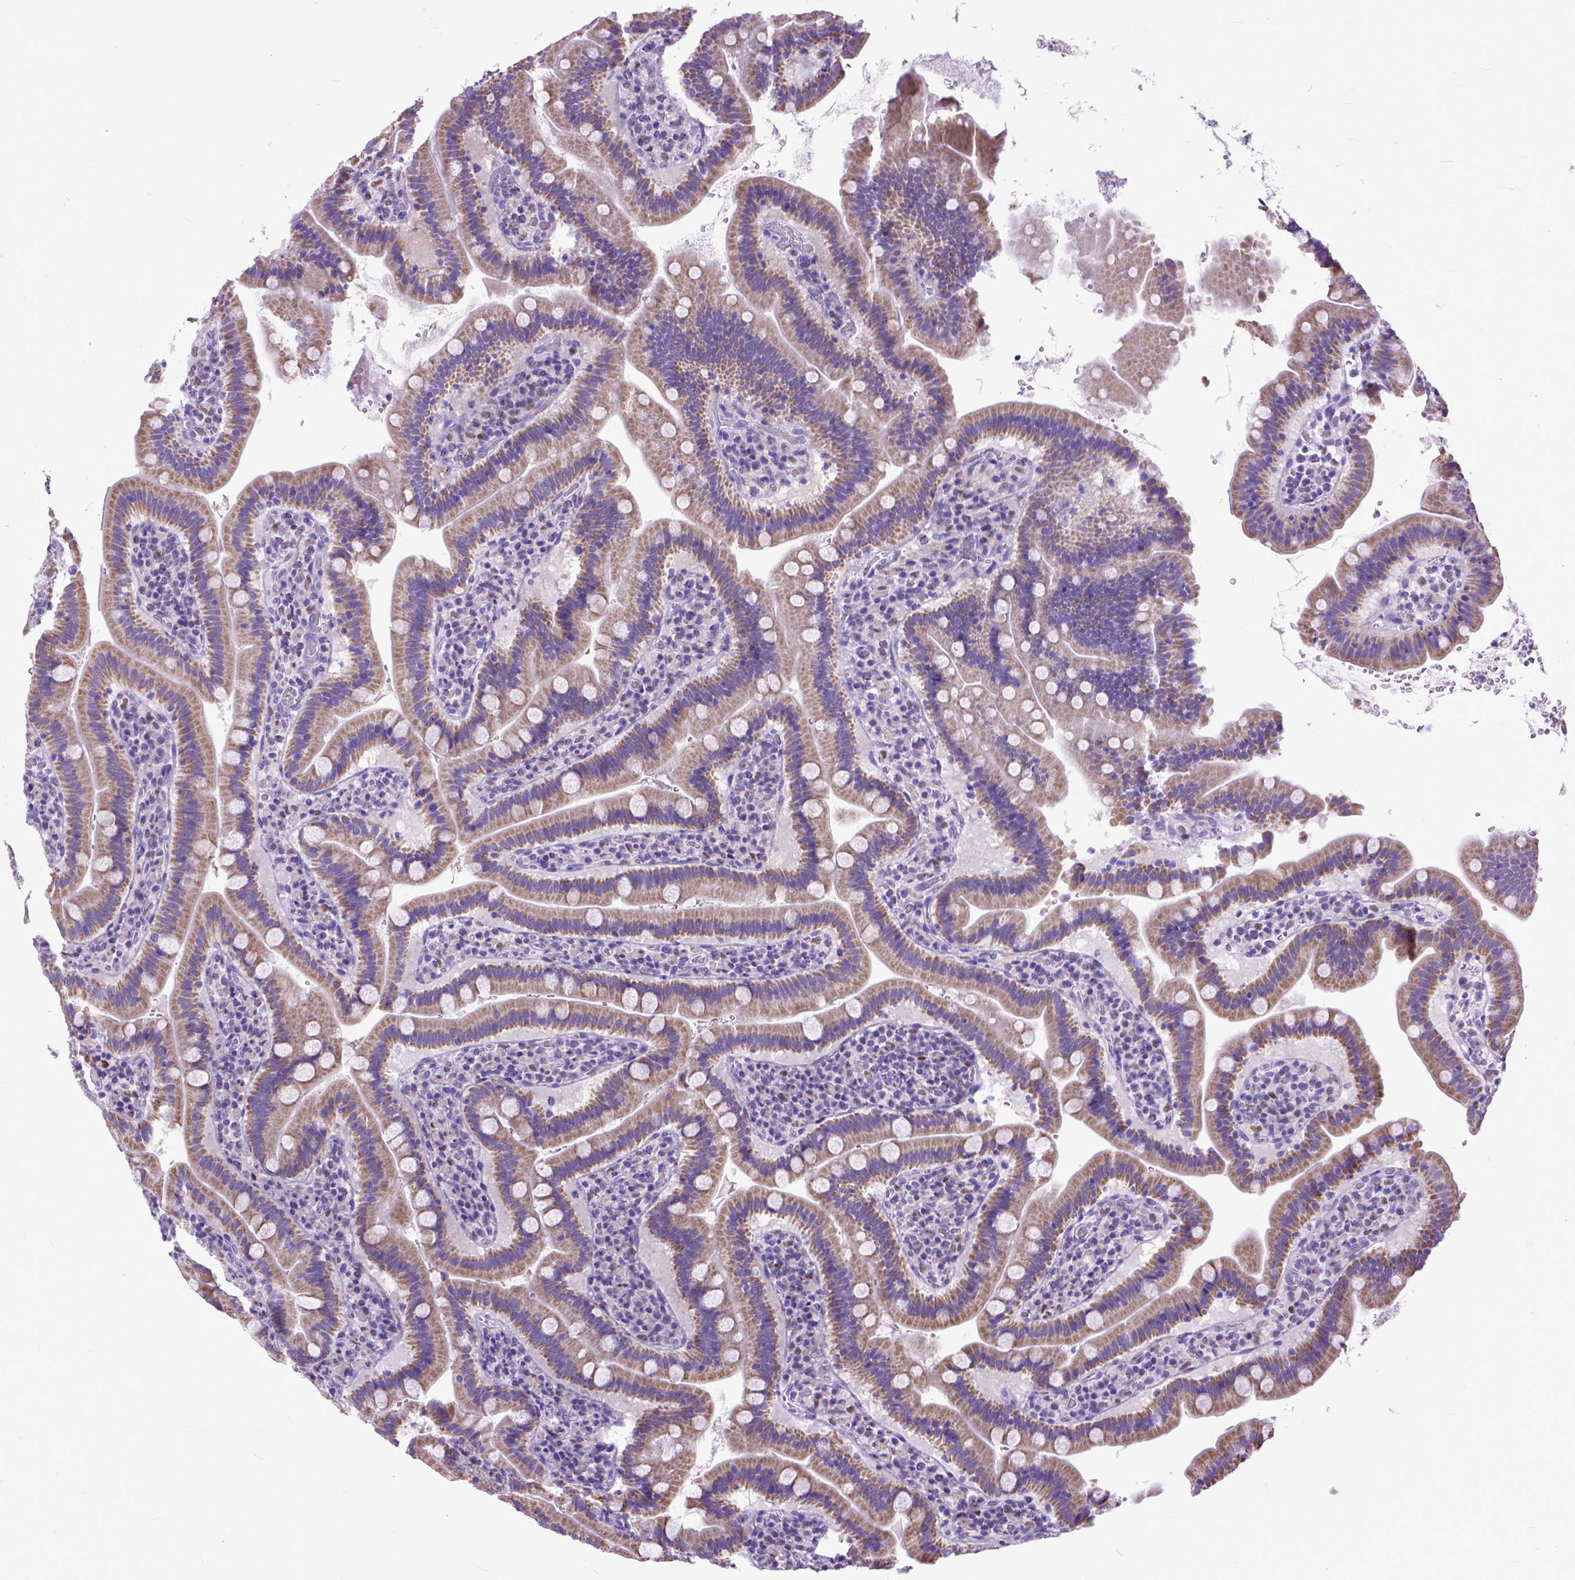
{"staining": {"intensity": "moderate", "quantity": "25%-75%", "location": "cytoplasmic/membranous"}, "tissue": "small intestine", "cell_type": "Glandular cells", "image_type": "normal", "snomed": [{"axis": "morphology", "description": "Normal tissue, NOS"}, {"axis": "topography", "description": "Small intestine"}], "caption": "Unremarkable small intestine was stained to show a protein in brown. There is medium levels of moderate cytoplasmic/membranous positivity in approximately 25%-75% of glandular cells. (Stains: DAB in brown, nuclei in blue, Microscopy: brightfield microscopy at high magnification).", "gene": "CRB1", "patient": {"sex": "male", "age": 26}}